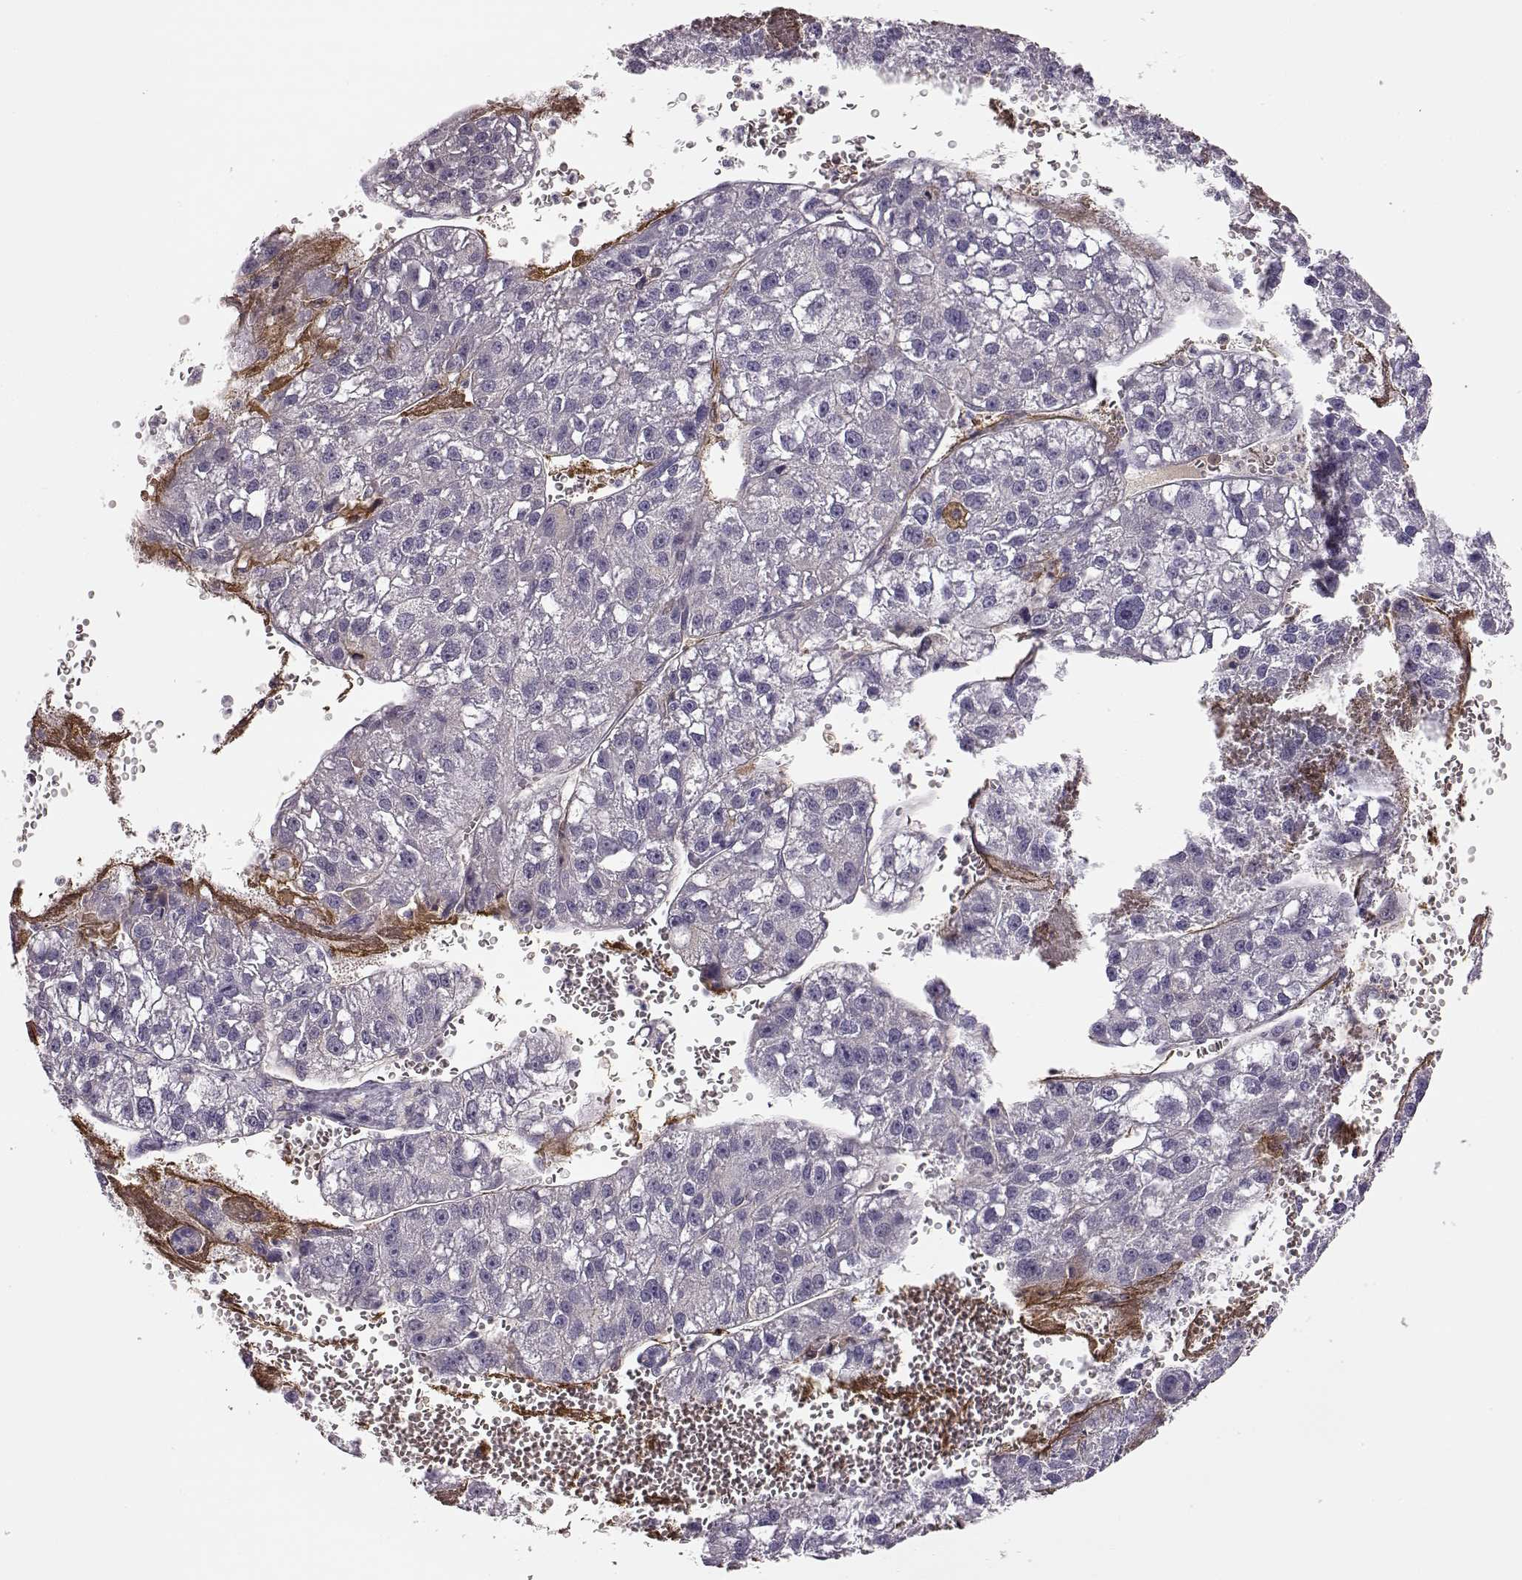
{"staining": {"intensity": "negative", "quantity": "none", "location": "none"}, "tissue": "liver cancer", "cell_type": "Tumor cells", "image_type": "cancer", "snomed": [{"axis": "morphology", "description": "Carcinoma, Hepatocellular, NOS"}, {"axis": "topography", "description": "Liver"}], "caption": "Micrograph shows no protein staining in tumor cells of liver cancer tissue.", "gene": "TRIM69", "patient": {"sex": "female", "age": 70}}